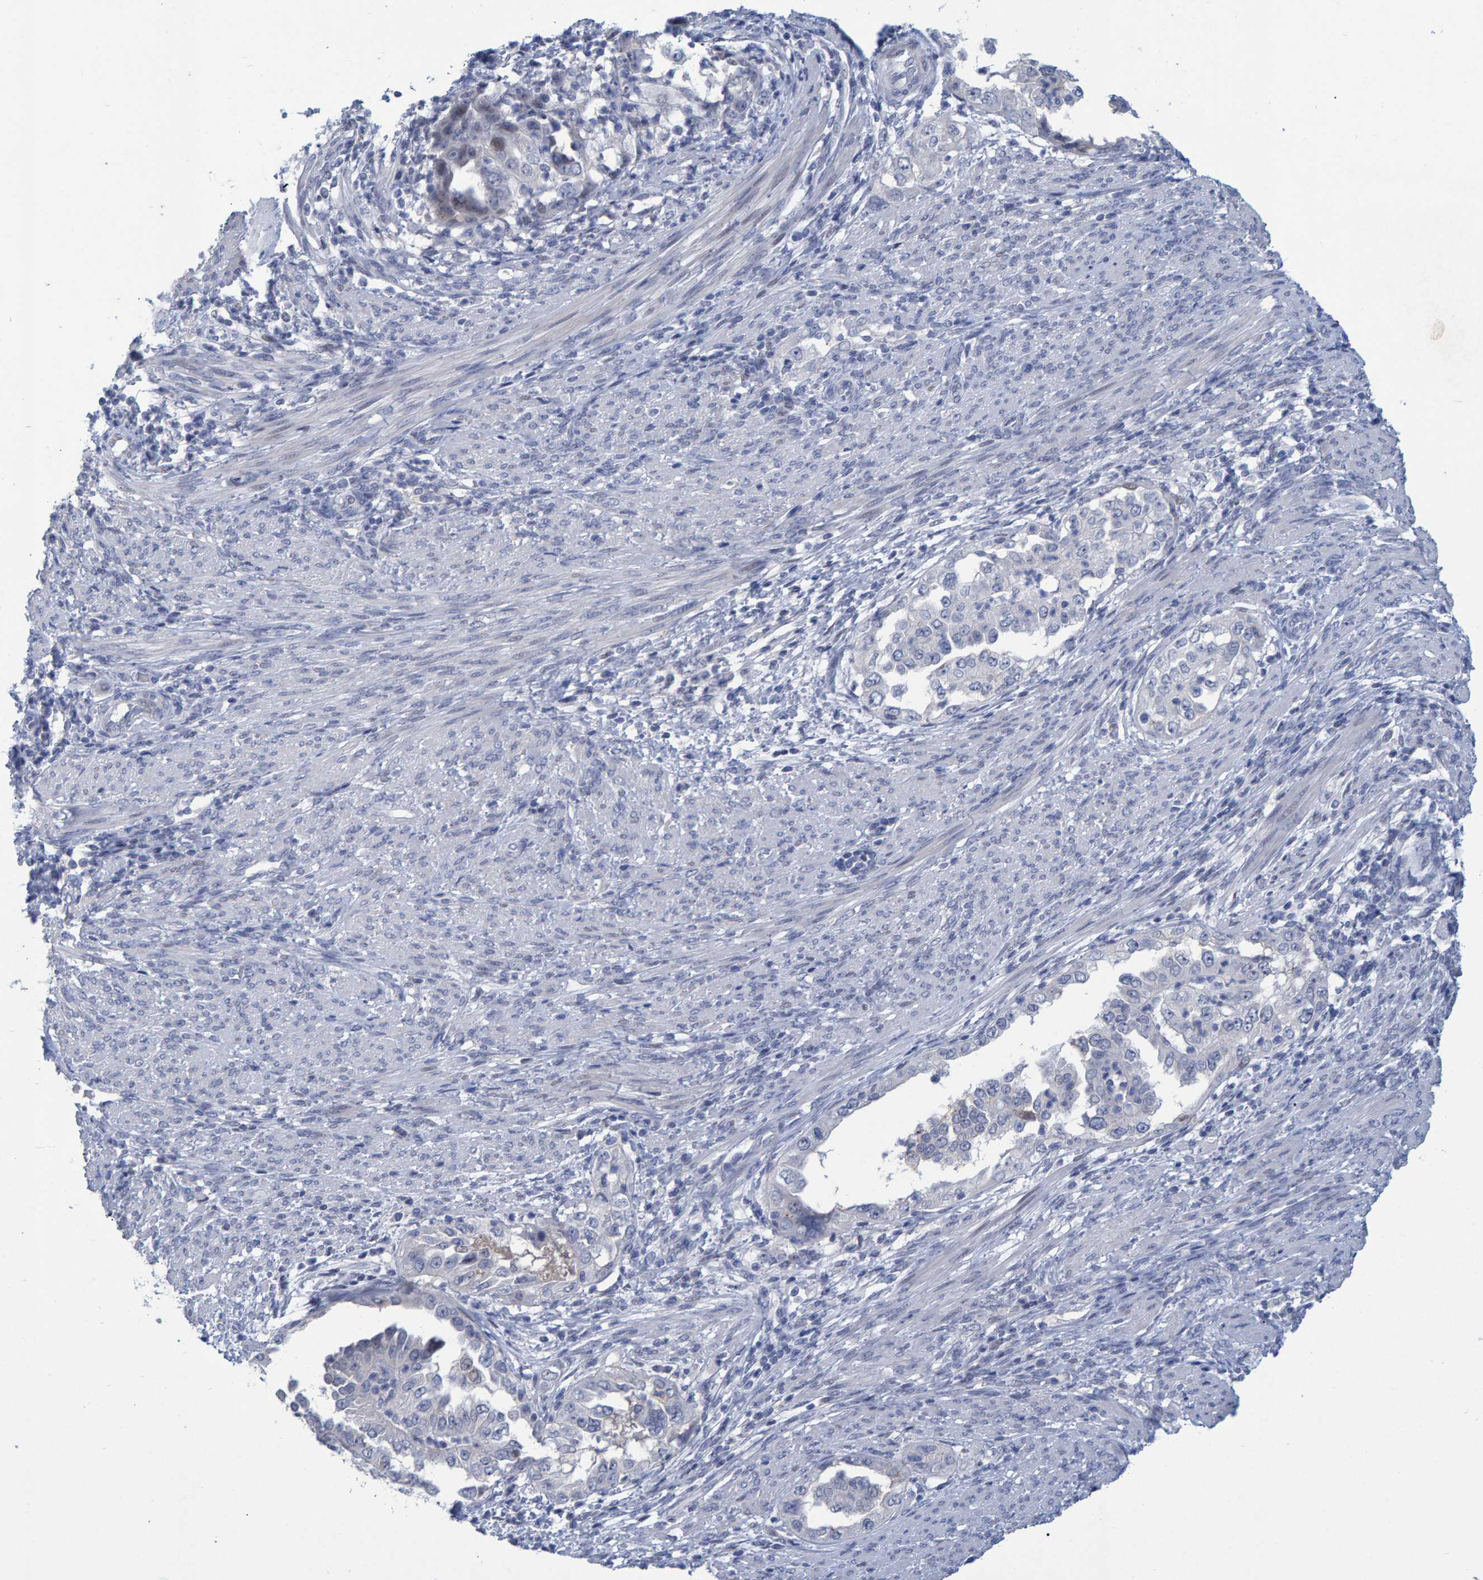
{"staining": {"intensity": "negative", "quantity": "none", "location": "none"}, "tissue": "endometrial cancer", "cell_type": "Tumor cells", "image_type": "cancer", "snomed": [{"axis": "morphology", "description": "Adenocarcinoma, NOS"}, {"axis": "topography", "description": "Endometrium"}], "caption": "Micrograph shows no protein staining in tumor cells of endometrial adenocarcinoma tissue. (Brightfield microscopy of DAB (3,3'-diaminobenzidine) IHC at high magnification).", "gene": "PROCA1", "patient": {"sex": "female", "age": 85}}